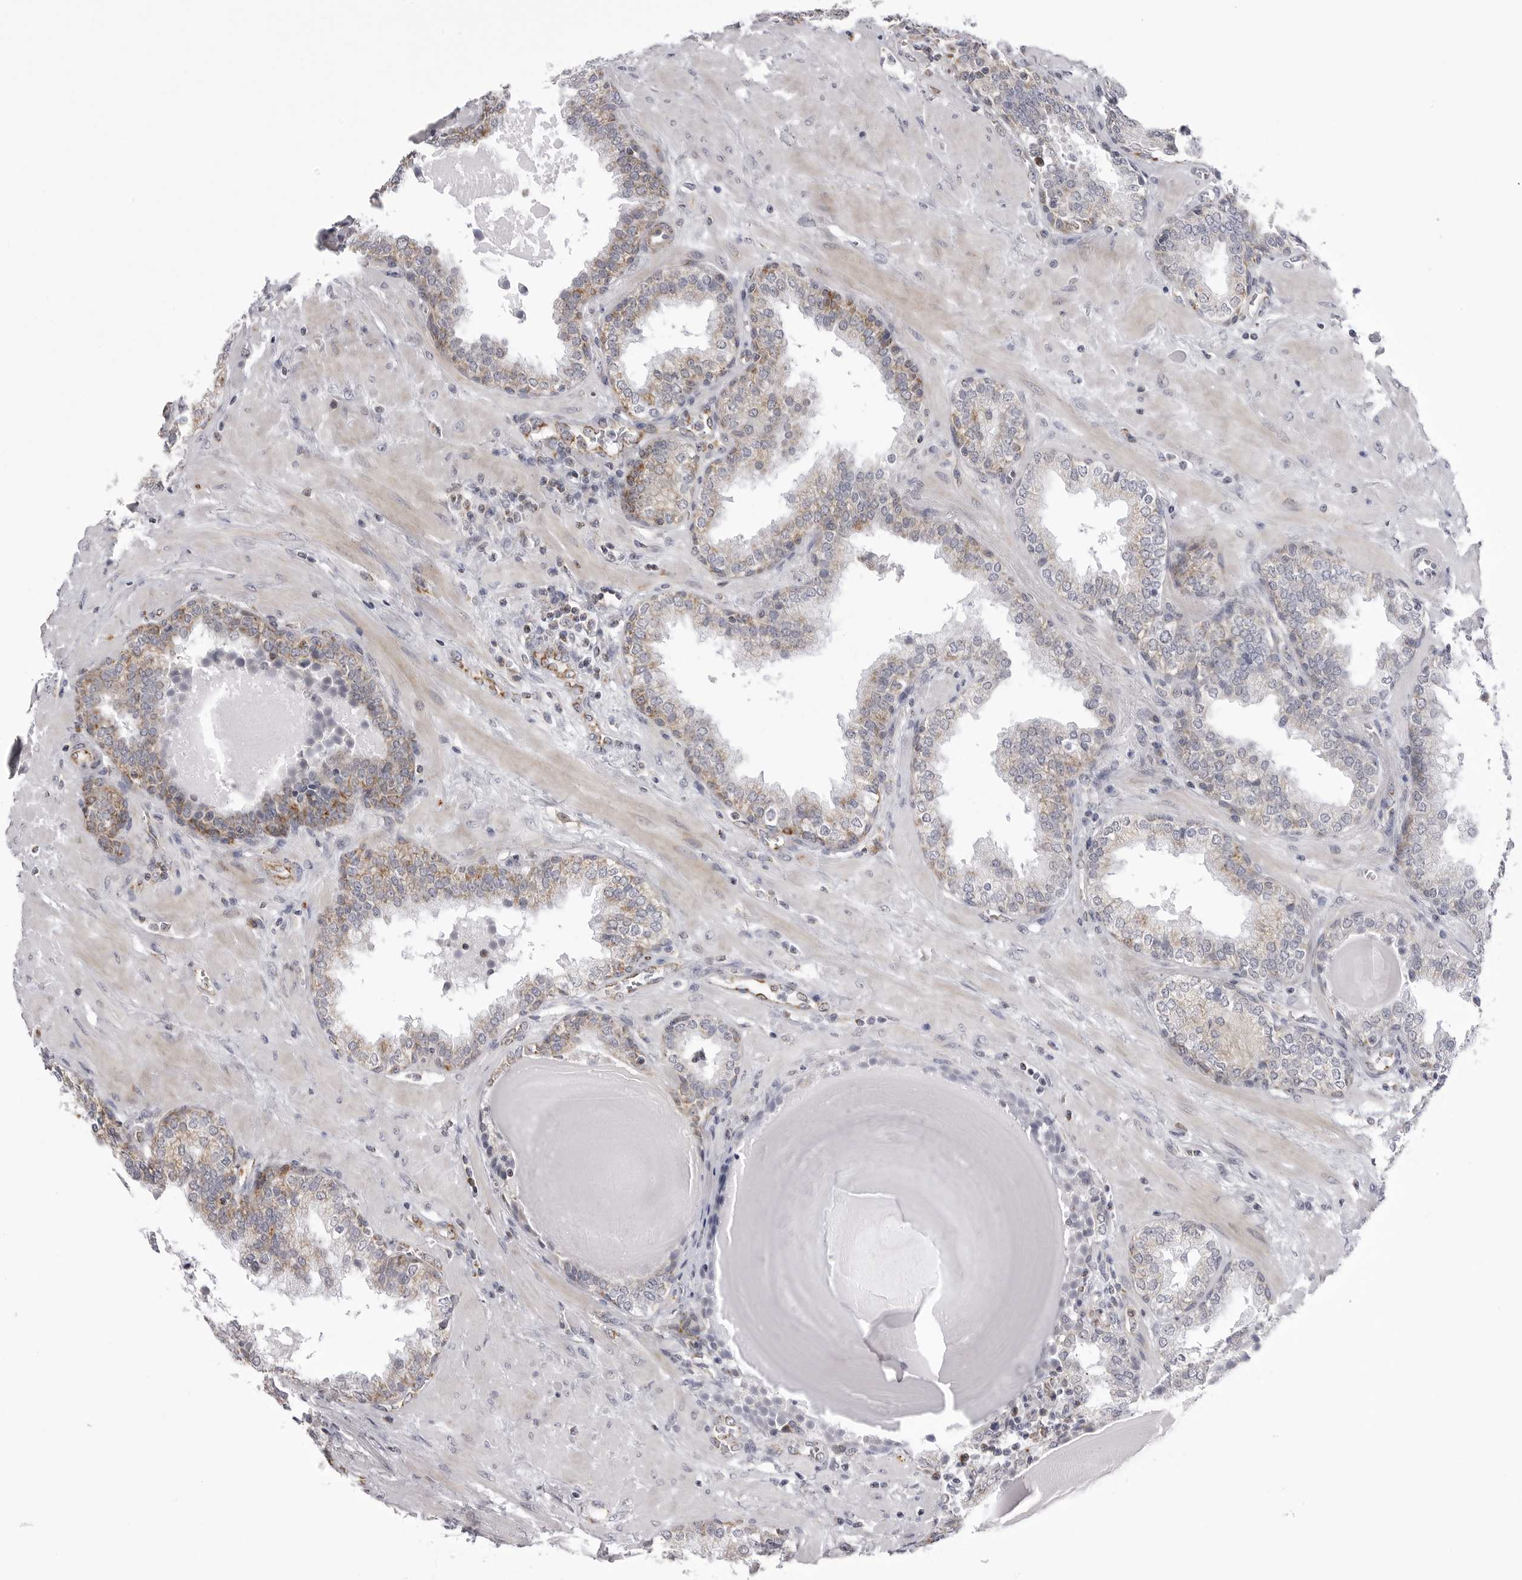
{"staining": {"intensity": "strong", "quantity": "25%-75%", "location": "cytoplasmic/membranous"}, "tissue": "prostate", "cell_type": "Glandular cells", "image_type": "normal", "snomed": [{"axis": "morphology", "description": "Normal tissue, NOS"}, {"axis": "topography", "description": "Prostate"}], "caption": "IHC (DAB) staining of benign human prostate shows strong cytoplasmic/membranous protein expression in approximately 25%-75% of glandular cells. Using DAB (3,3'-diaminobenzidine) (brown) and hematoxylin (blue) stains, captured at high magnification using brightfield microscopy.", "gene": "TUFM", "patient": {"sex": "male", "age": 51}}